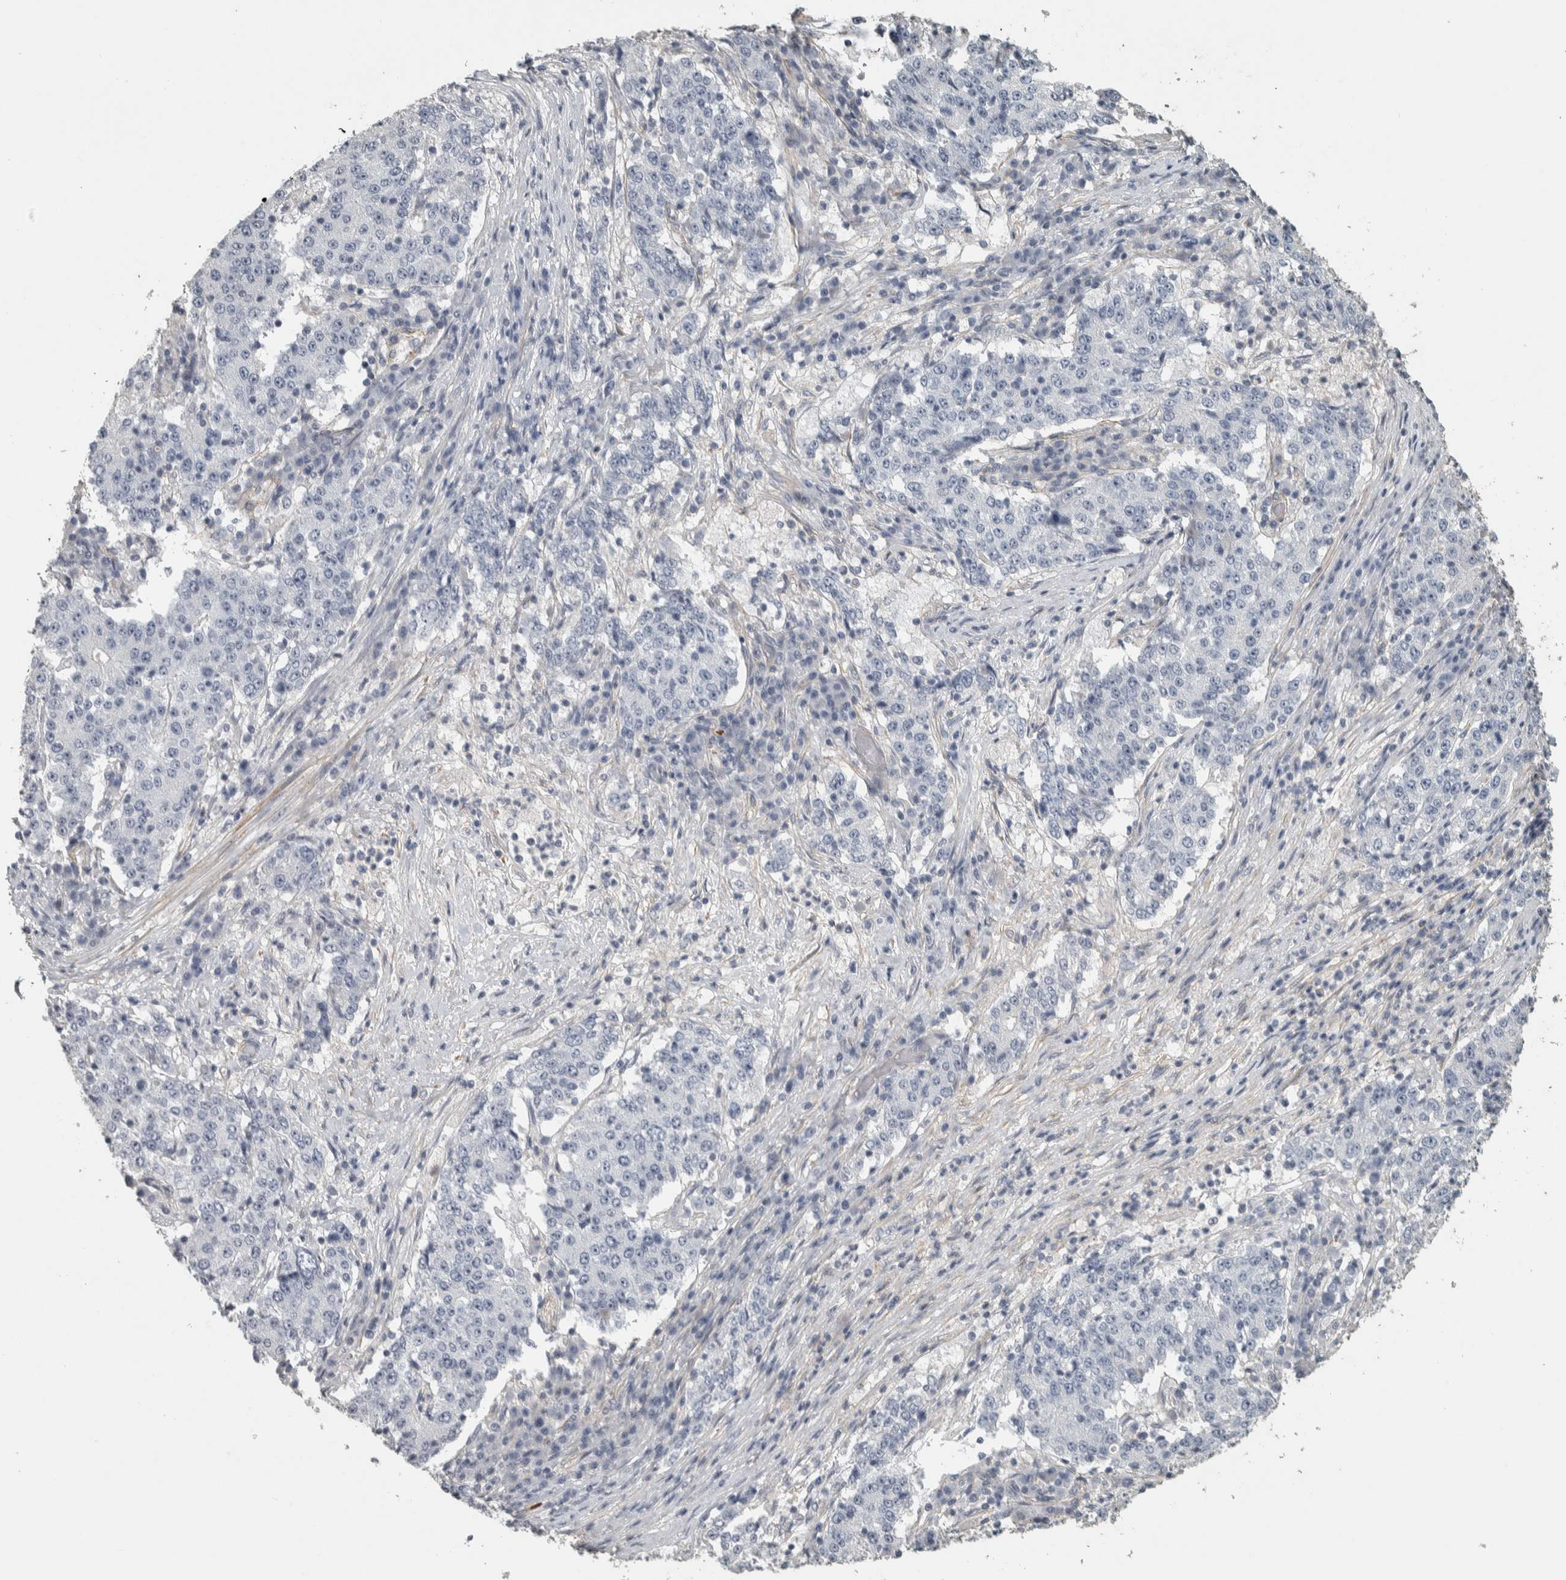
{"staining": {"intensity": "negative", "quantity": "none", "location": "none"}, "tissue": "stomach cancer", "cell_type": "Tumor cells", "image_type": "cancer", "snomed": [{"axis": "morphology", "description": "Adenocarcinoma, NOS"}, {"axis": "topography", "description": "Stomach"}], "caption": "DAB (3,3'-diaminobenzidine) immunohistochemical staining of human stomach adenocarcinoma reveals no significant staining in tumor cells.", "gene": "DCAF10", "patient": {"sex": "male", "age": 59}}